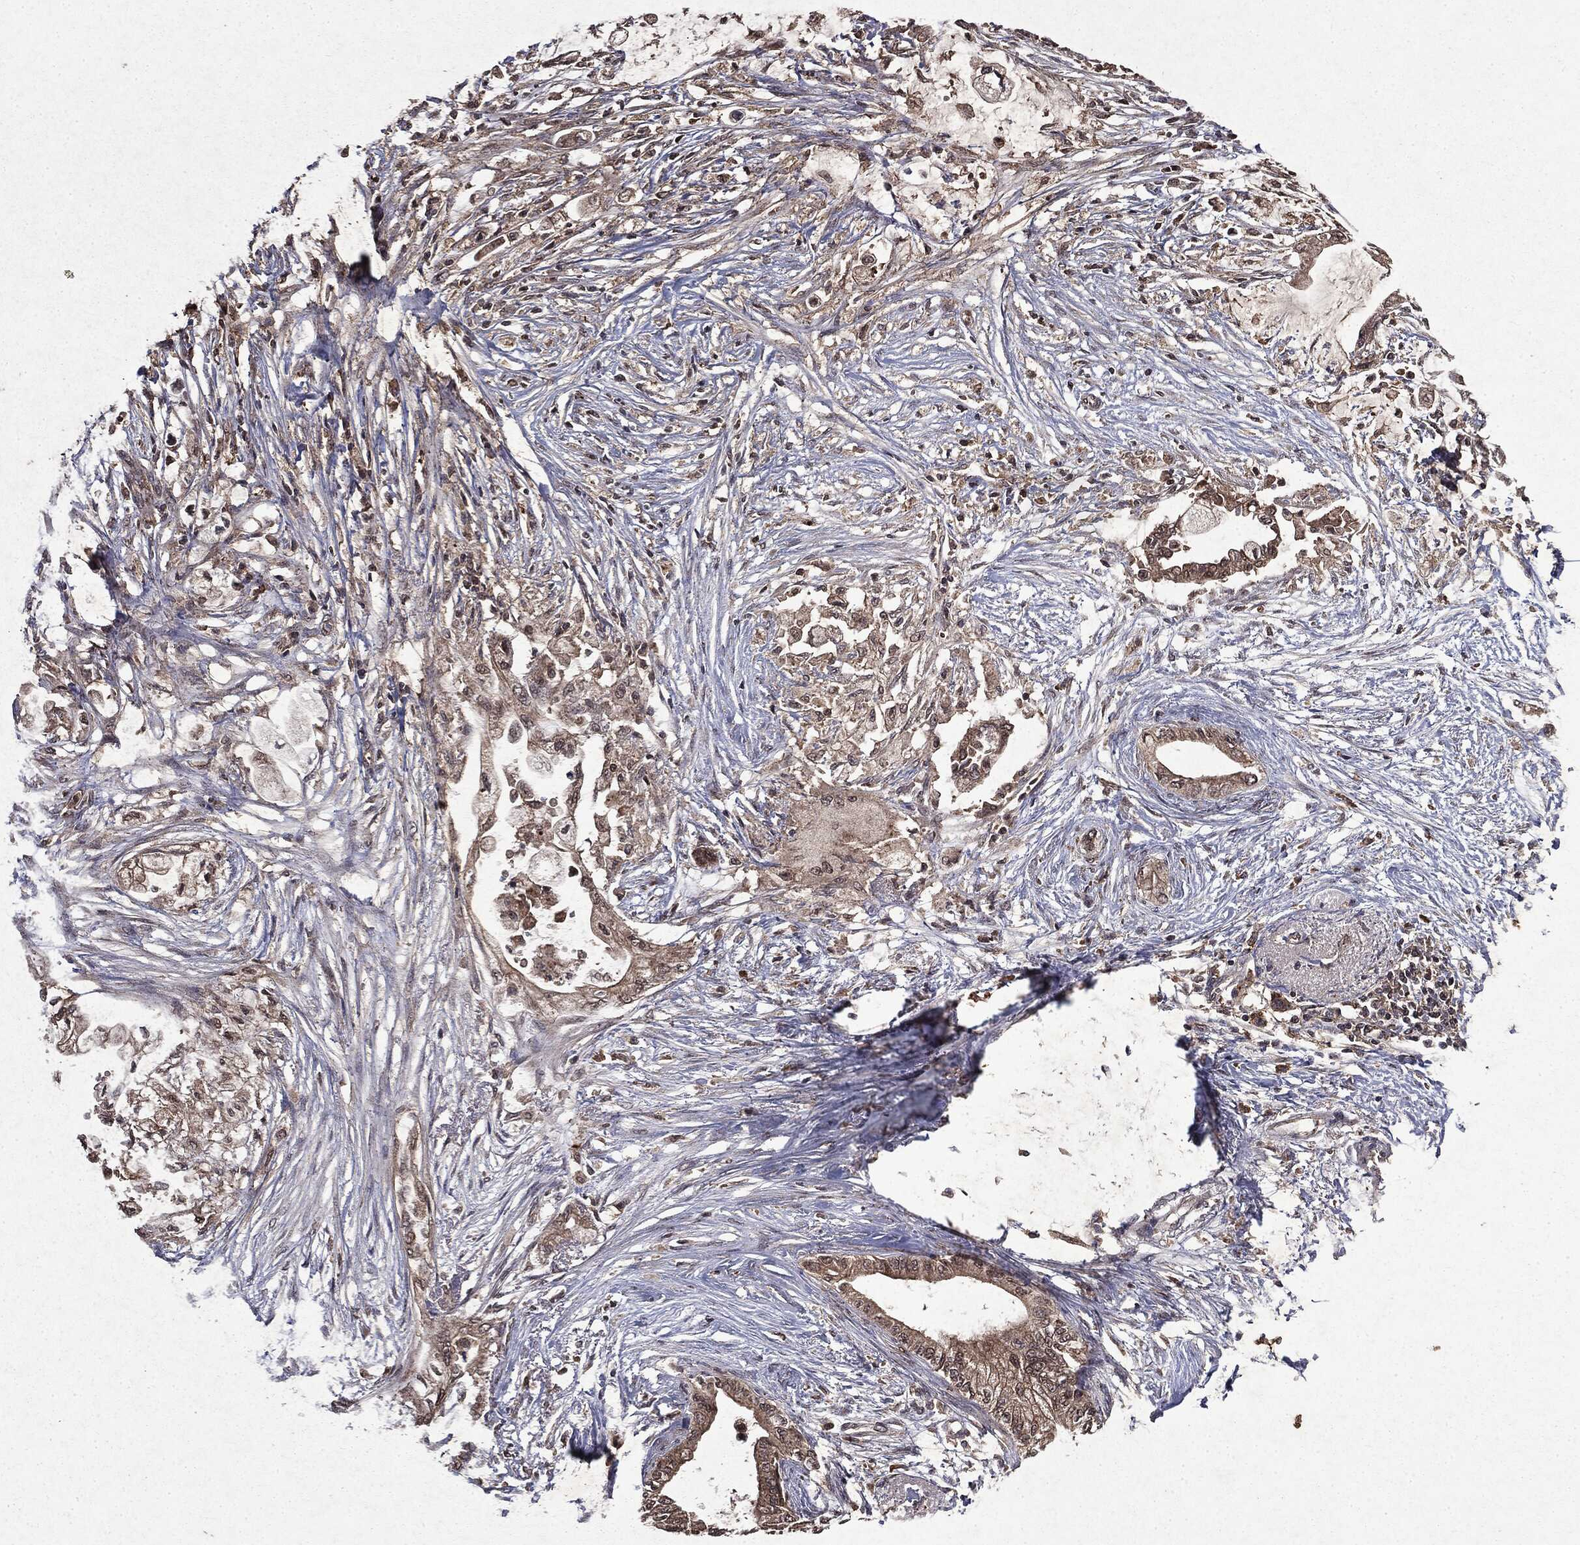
{"staining": {"intensity": "weak", "quantity": "25%-75%", "location": "cytoplasmic/membranous"}, "tissue": "pancreatic cancer", "cell_type": "Tumor cells", "image_type": "cancer", "snomed": [{"axis": "morphology", "description": "Normal tissue, NOS"}, {"axis": "morphology", "description": "Adenocarcinoma, NOS"}, {"axis": "topography", "description": "Pancreas"}, {"axis": "topography", "description": "Duodenum"}], "caption": "Protein analysis of pancreatic cancer (adenocarcinoma) tissue demonstrates weak cytoplasmic/membranous staining in approximately 25%-75% of tumor cells.", "gene": "MTOR", "patient": {"sex": "female", "age": 60}}